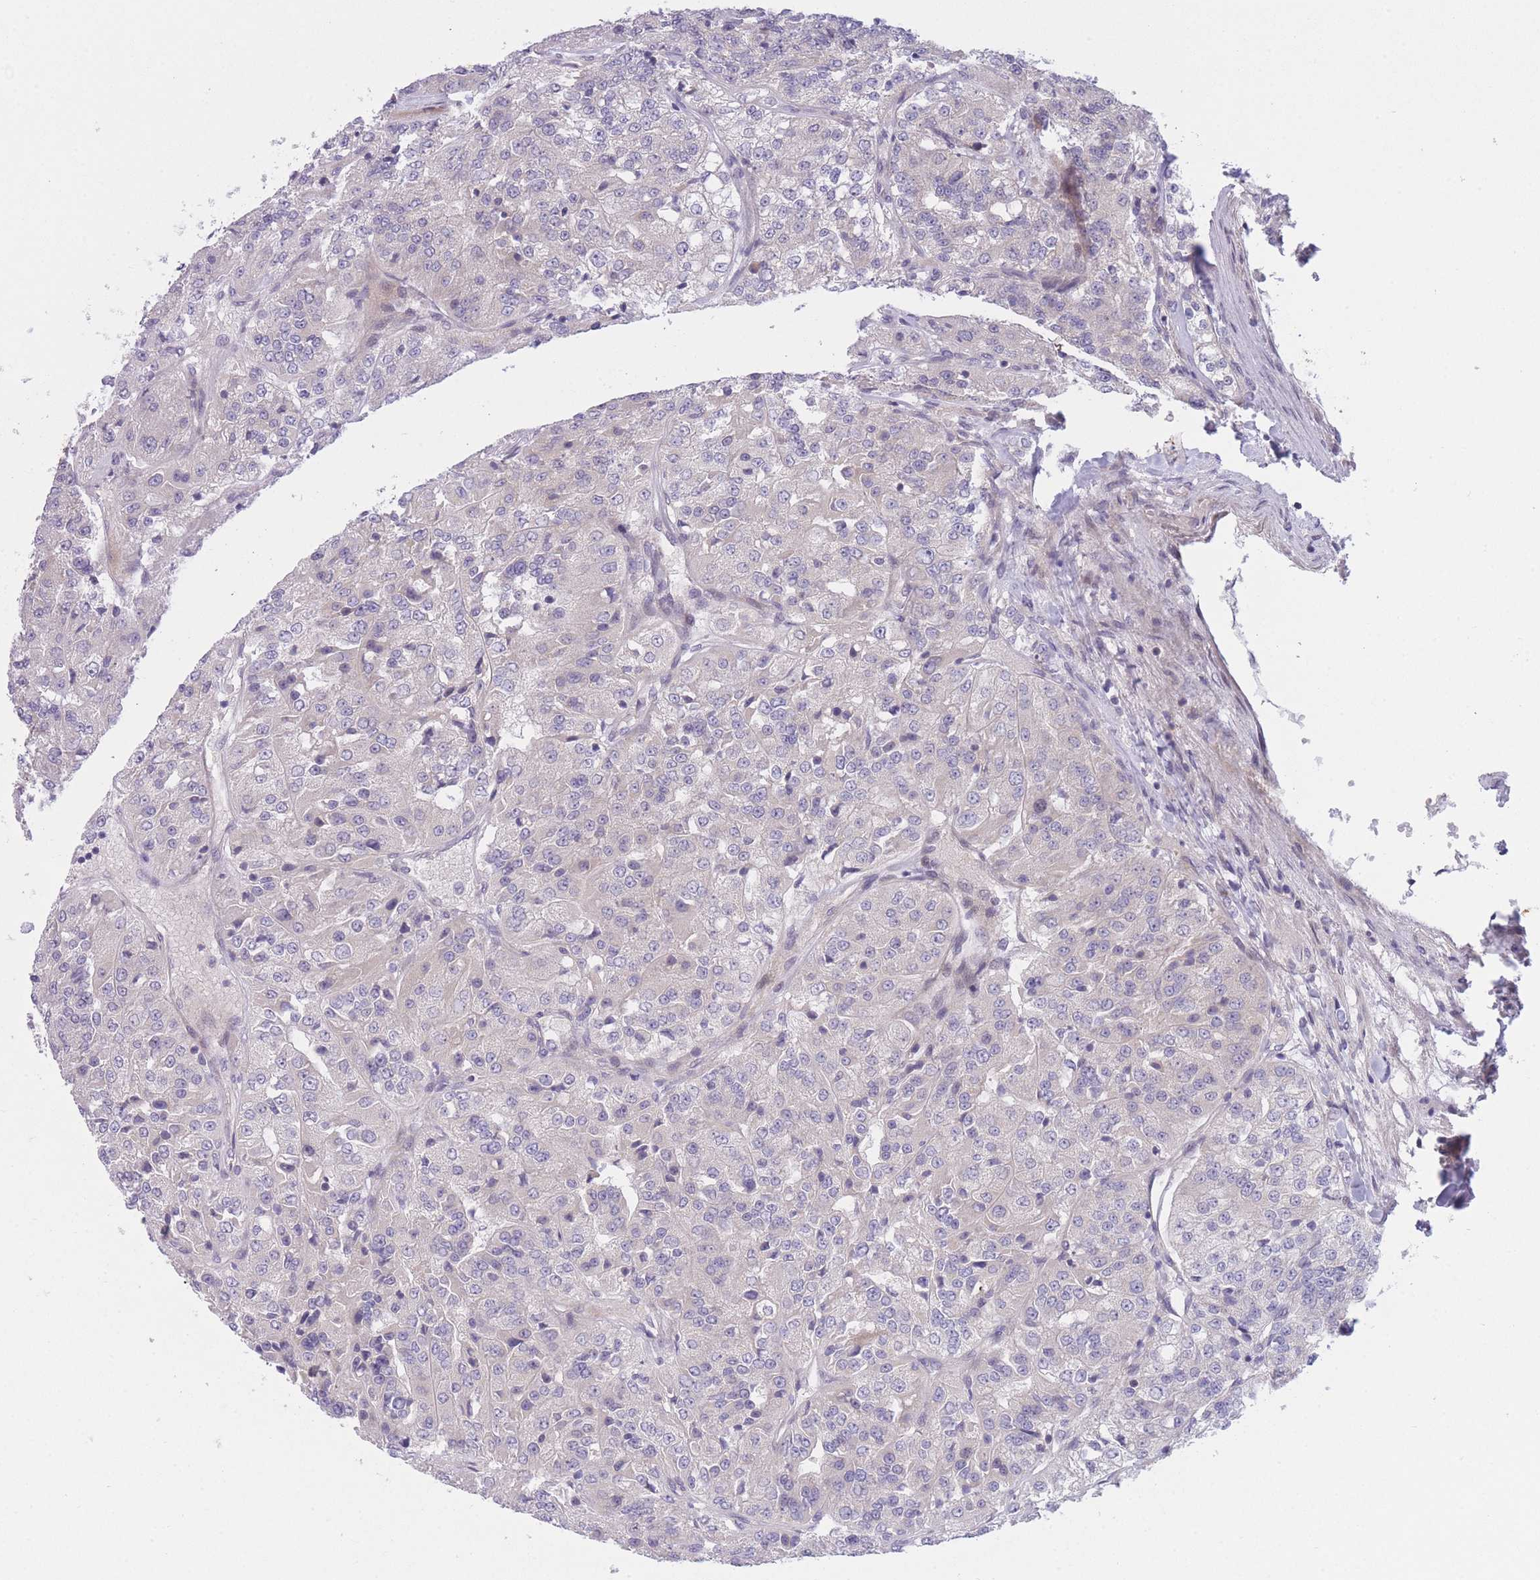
{"staining": {"intensity": "negative", "quantity": "none", "location": "none"}, "tissue": "renal cancer", "cell_type": "Tumor cells", "image_type": "cancer", "snomed": [{"axis": "morphology", "description": "Adenocarcinoma, NOS"}, {"axis": "topography", "description": "Kidney"}], "caption": "High power microscopy image of an immunohistochemistry (IHC) histopathology image of renal adenocarcinoma, revealing no significant expression in tumor cells.", "gene": "CDC25B", "patient": {"sex": "female", "age": 63}}